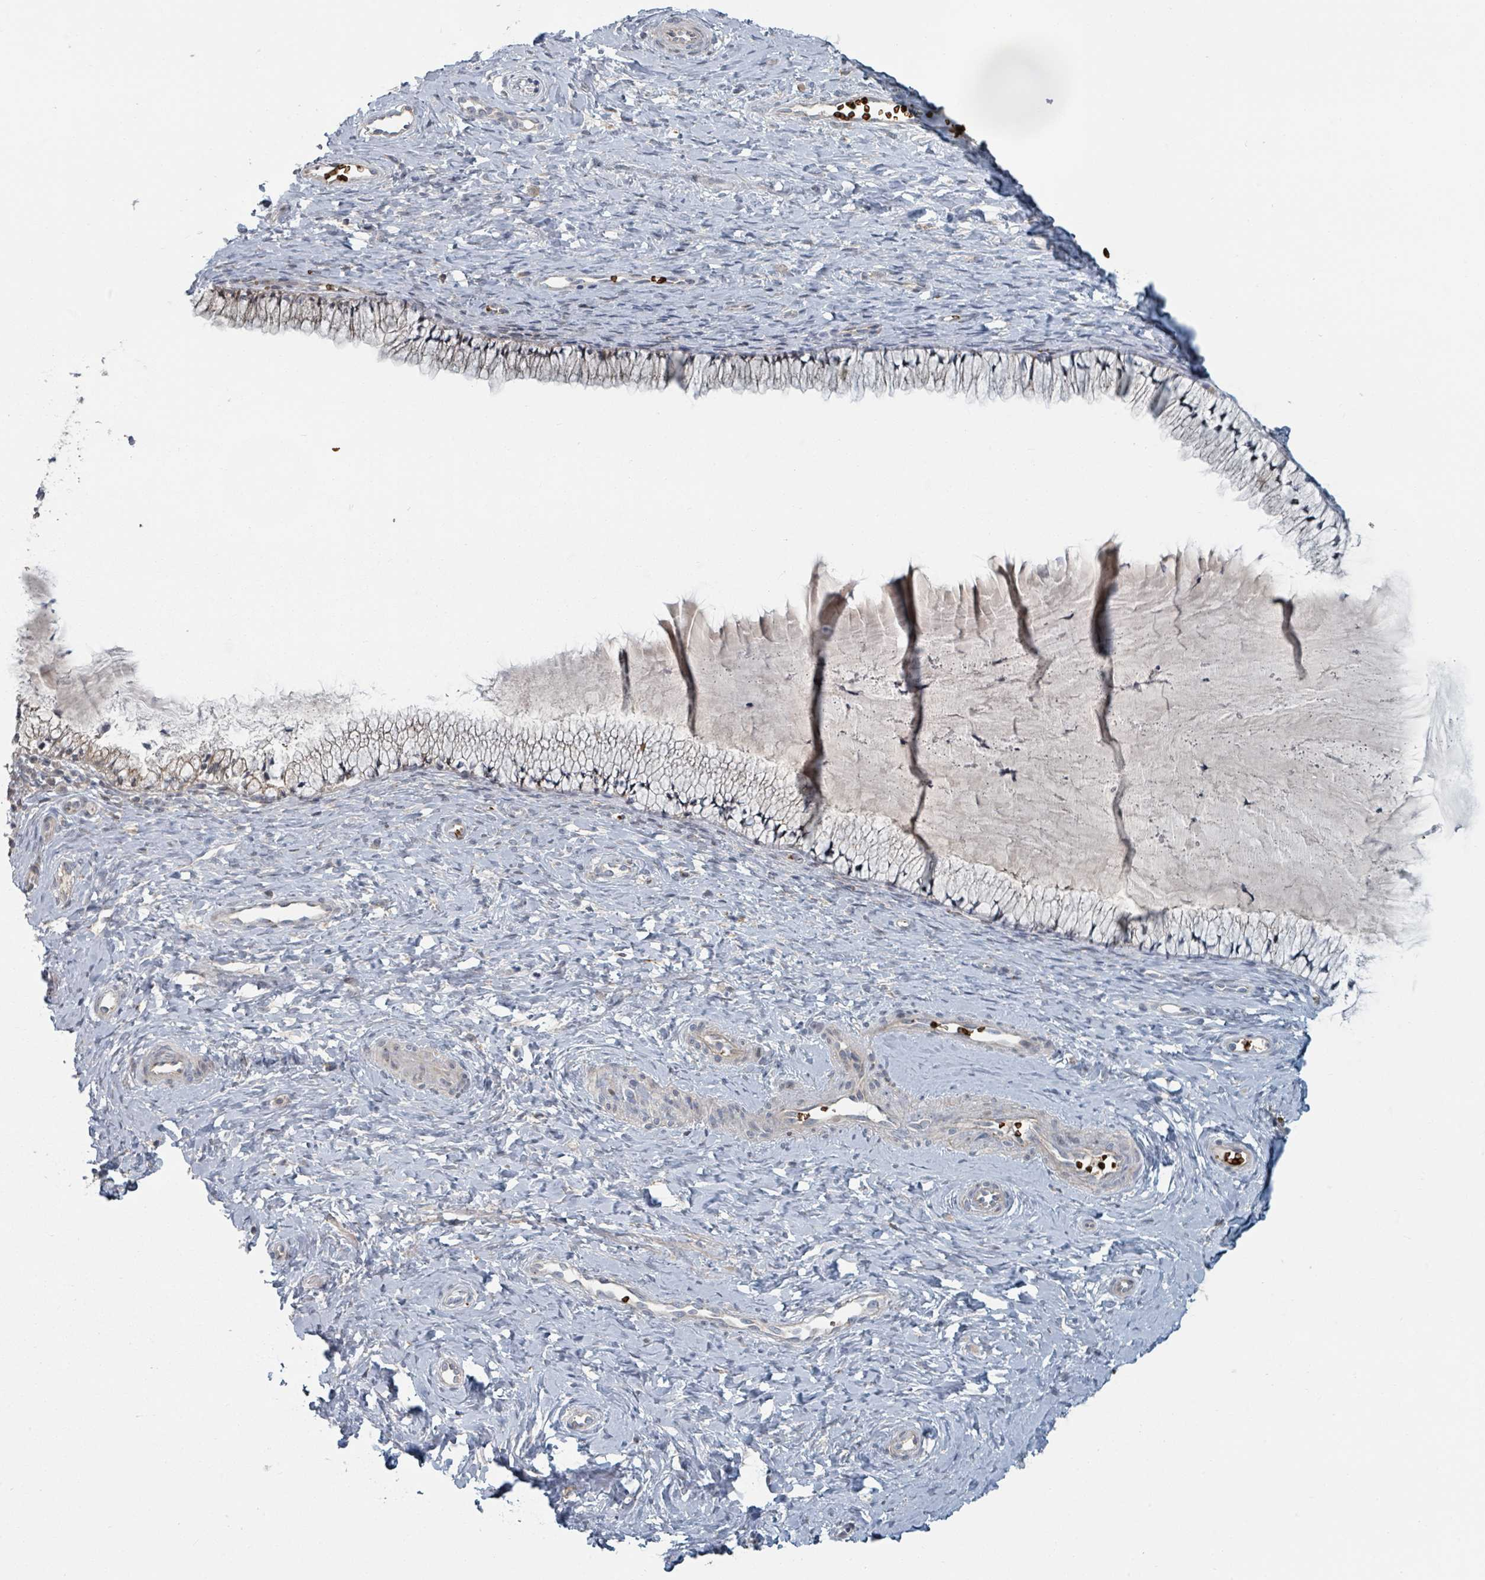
{"staining": {"intensity": "moderate", "quantity": "25%-75%", "location": "cytoplasmic/membranous"}, "tissue": "cervix", "cell_type": "Glandular cells", "image_type": "normal", "snomed": [{"axis": "morphology", "description": "Normal tissue, NOS"}, {"axis": "topography", "description": "Cervix"}], "caption": "Brown immunohistochemical staining in normal cervix exhibits moderate cytoplasmic/membranous expression in about 25%-75% of glandular cells. (DAB IHC, brown staining for protein, blue staining for nuclei).", "gene": "TRPC4AP", "patient": {"sex": "female", "age": 36}}